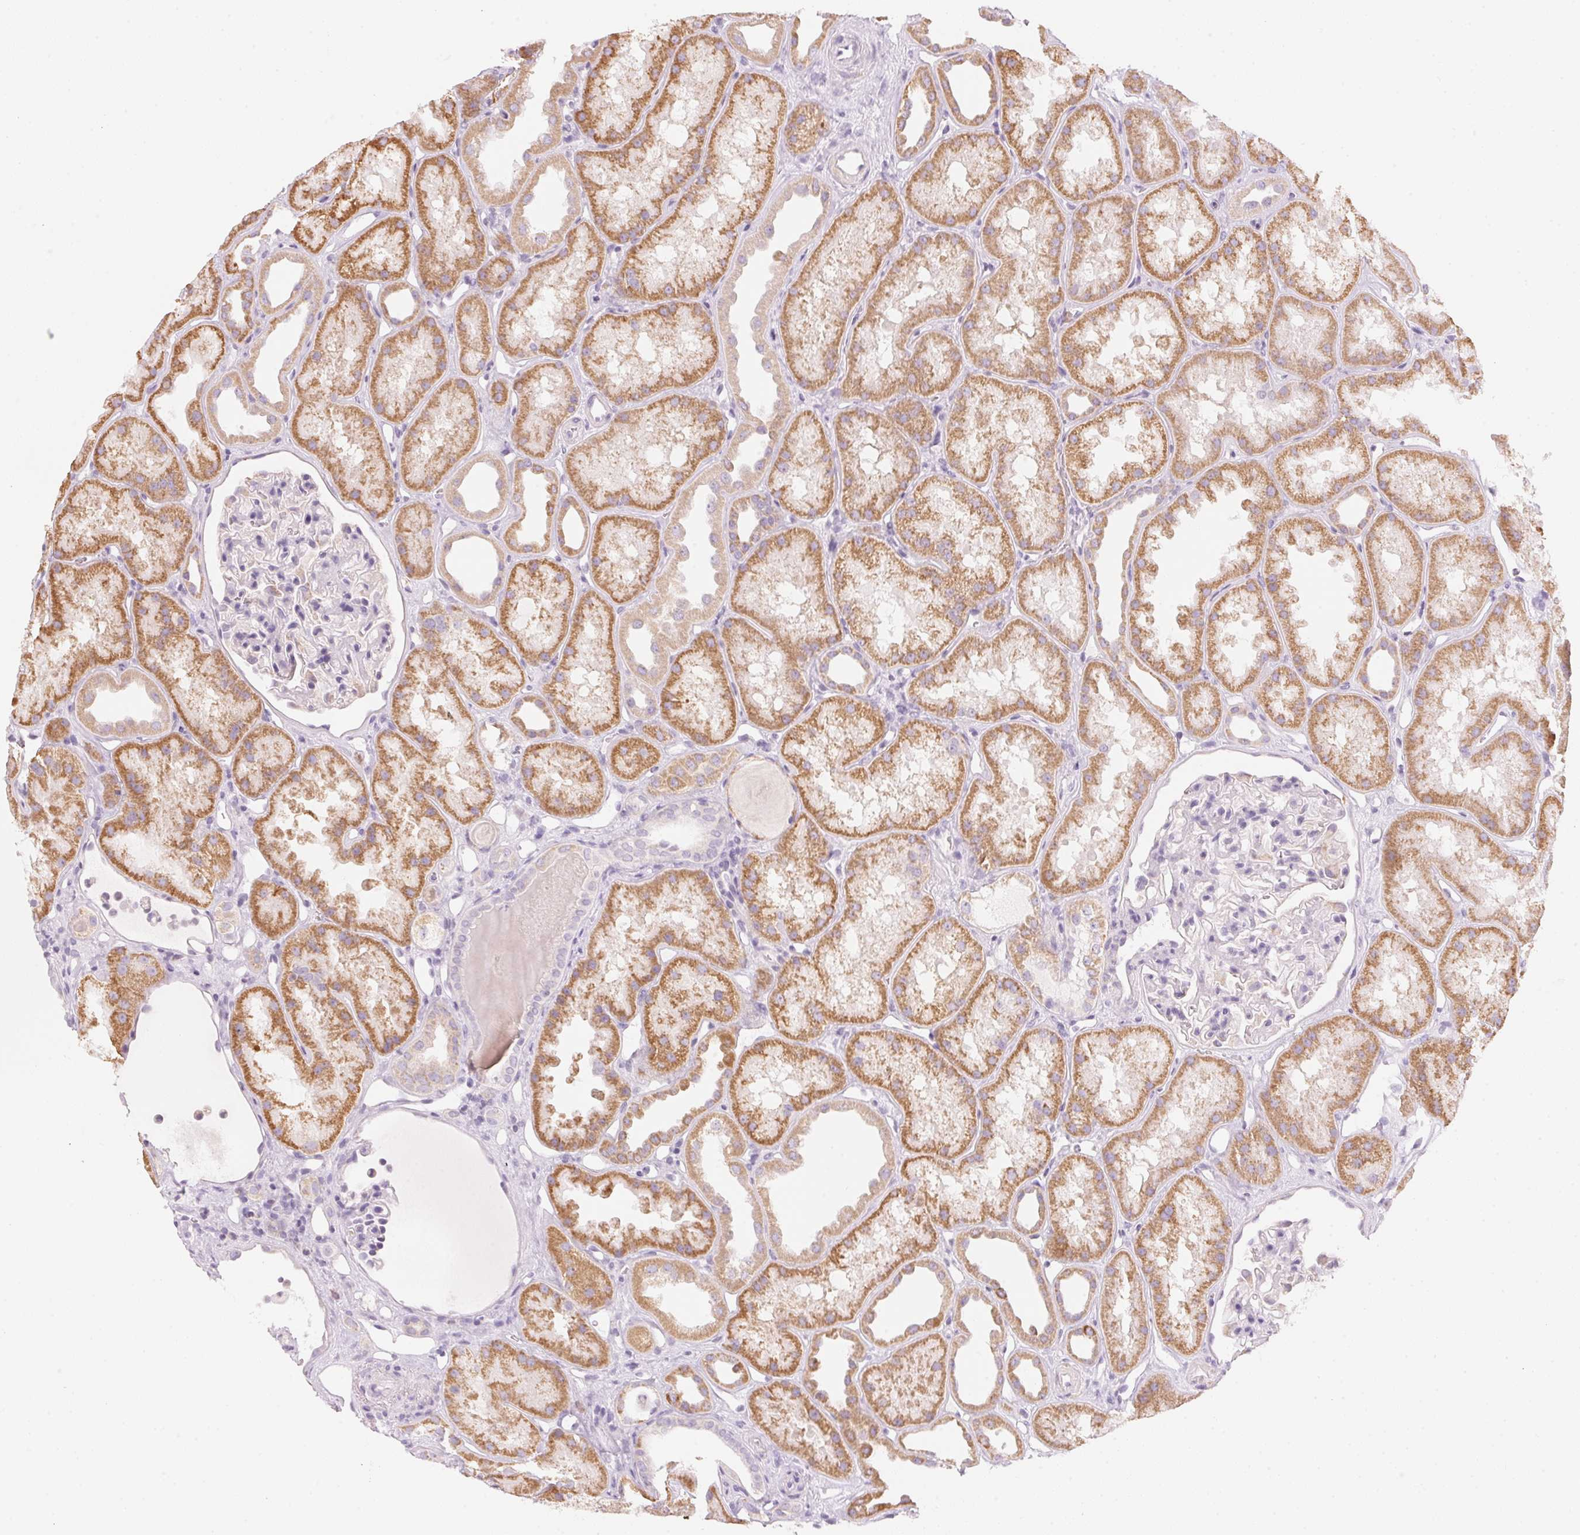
{"staining": {"intensity": "negative", "quantity": "none", "location": "none"}, "tissue": "kidney", "cell_type": "Cells in glomeruli", "image_type": "normal", "snomed": [{"axis": "morphology", "description": "Normal tissue, NOS"}, {"axis": "topography", "description": "Kidney"}], "caption": "Immunohistochemistry (IHC) photomicrograph of normal kidney: kidney stained with DAB (3,3'-diaminobenzidine) demonstrates no significant protein positivity in cells in glomeruli. Nuclei are stained in blue.", "gene": "HOXB13", "patient": {"sex": "male", "age": 61}}